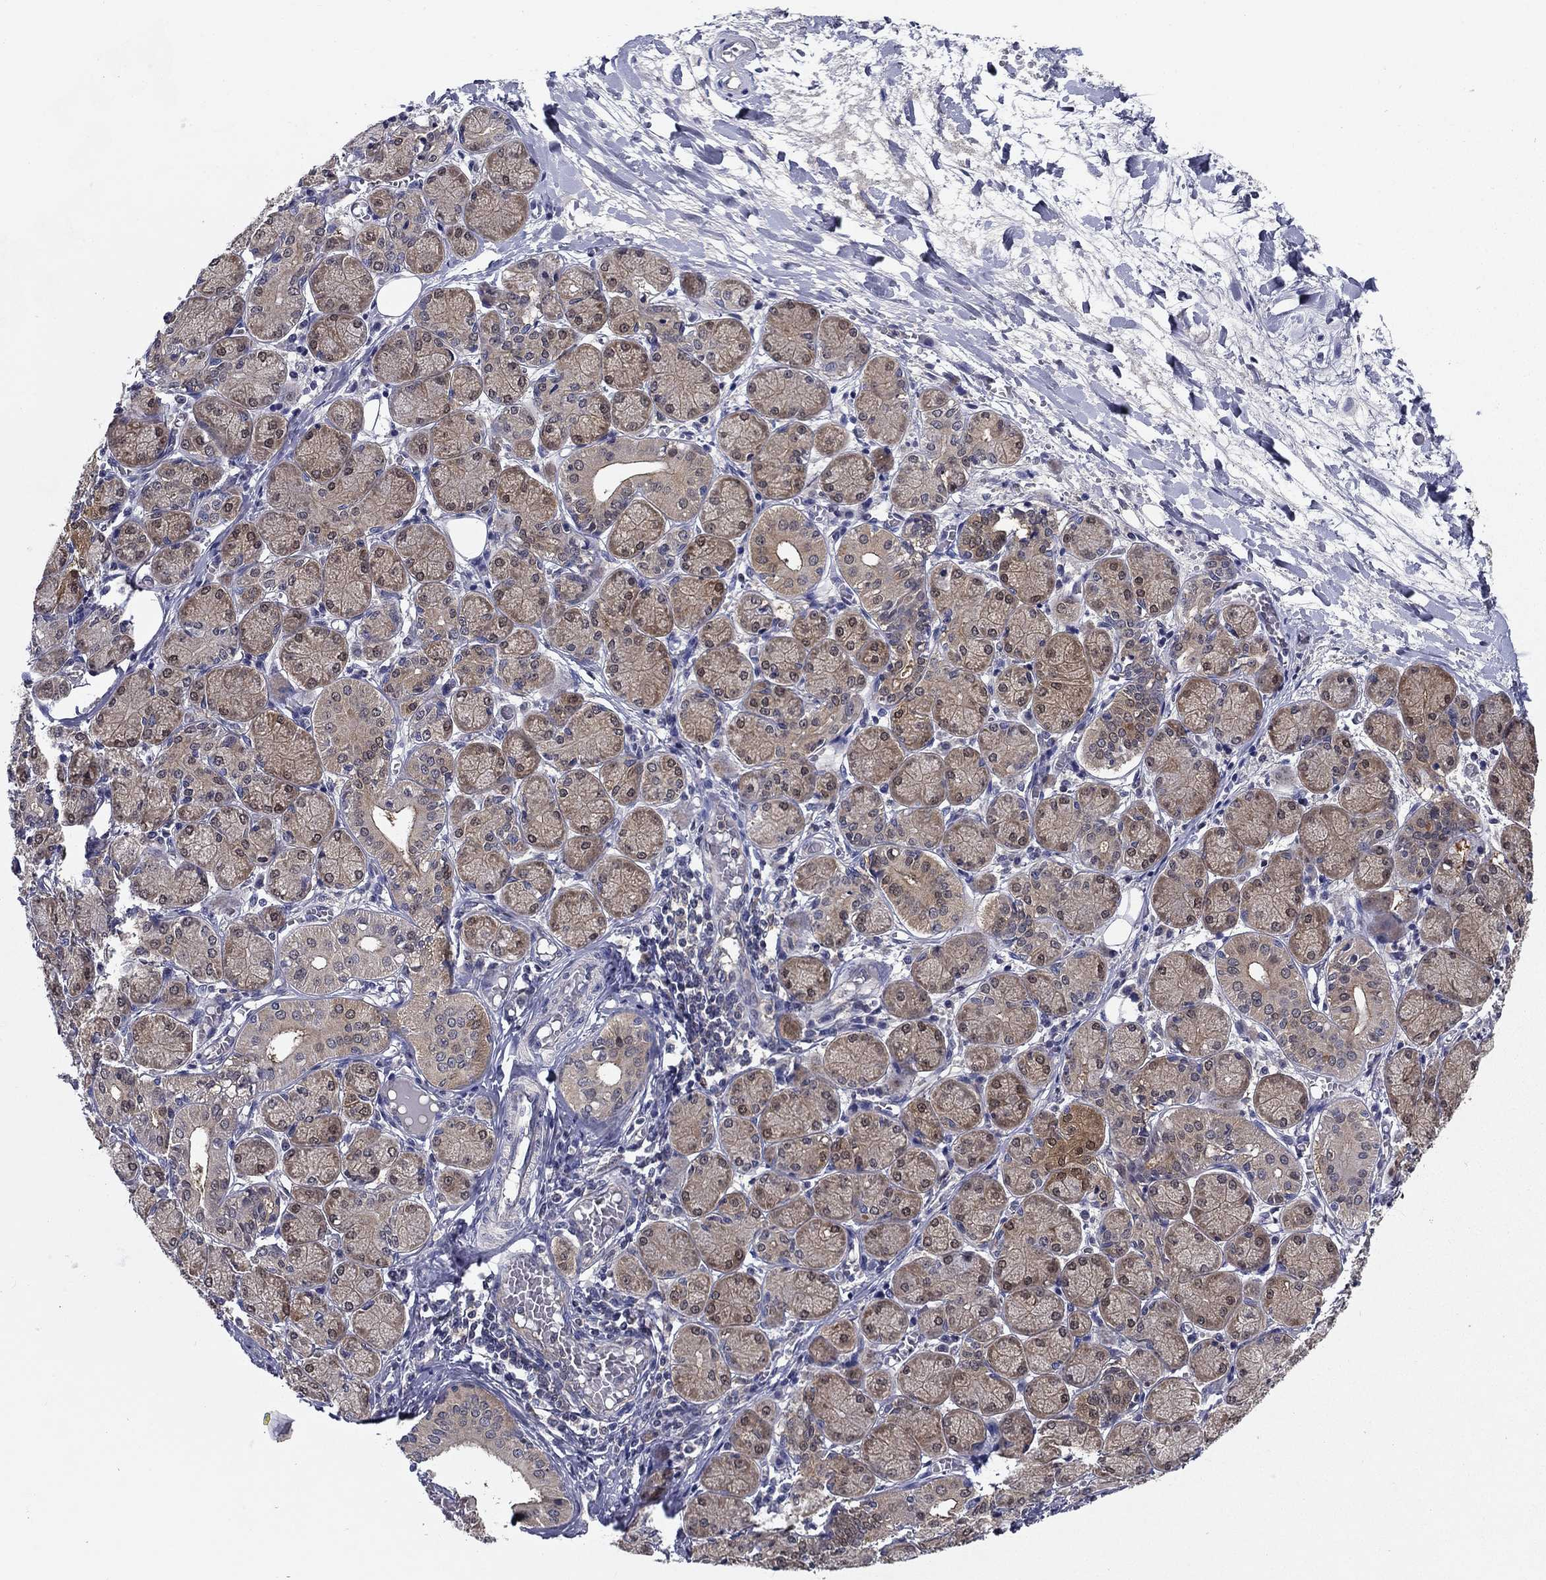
{"staining": {"intensity": "moderate", "quantity": "25%-75%", "location": "cytoplasmic/membranous"}, "tissue": "salivary gland", "cell_type": "Glandular cells", "image_type": "normal", "snomed": [{"axis": "morphology", "description": "Normal tissue, NOS"}, {"axis": "topography", "description": "Salivary gland"}, {"axis": "topography", "description": "Peripheral nerve tissue"}], "caption": "Salivary gland stained with a brown dye shows moderate cytoplasmic/membranous positive expression in approximately 25%-75% of glandular cells.", "gene": "GLTP", "patient": {"sex": "female", "age": 24}}